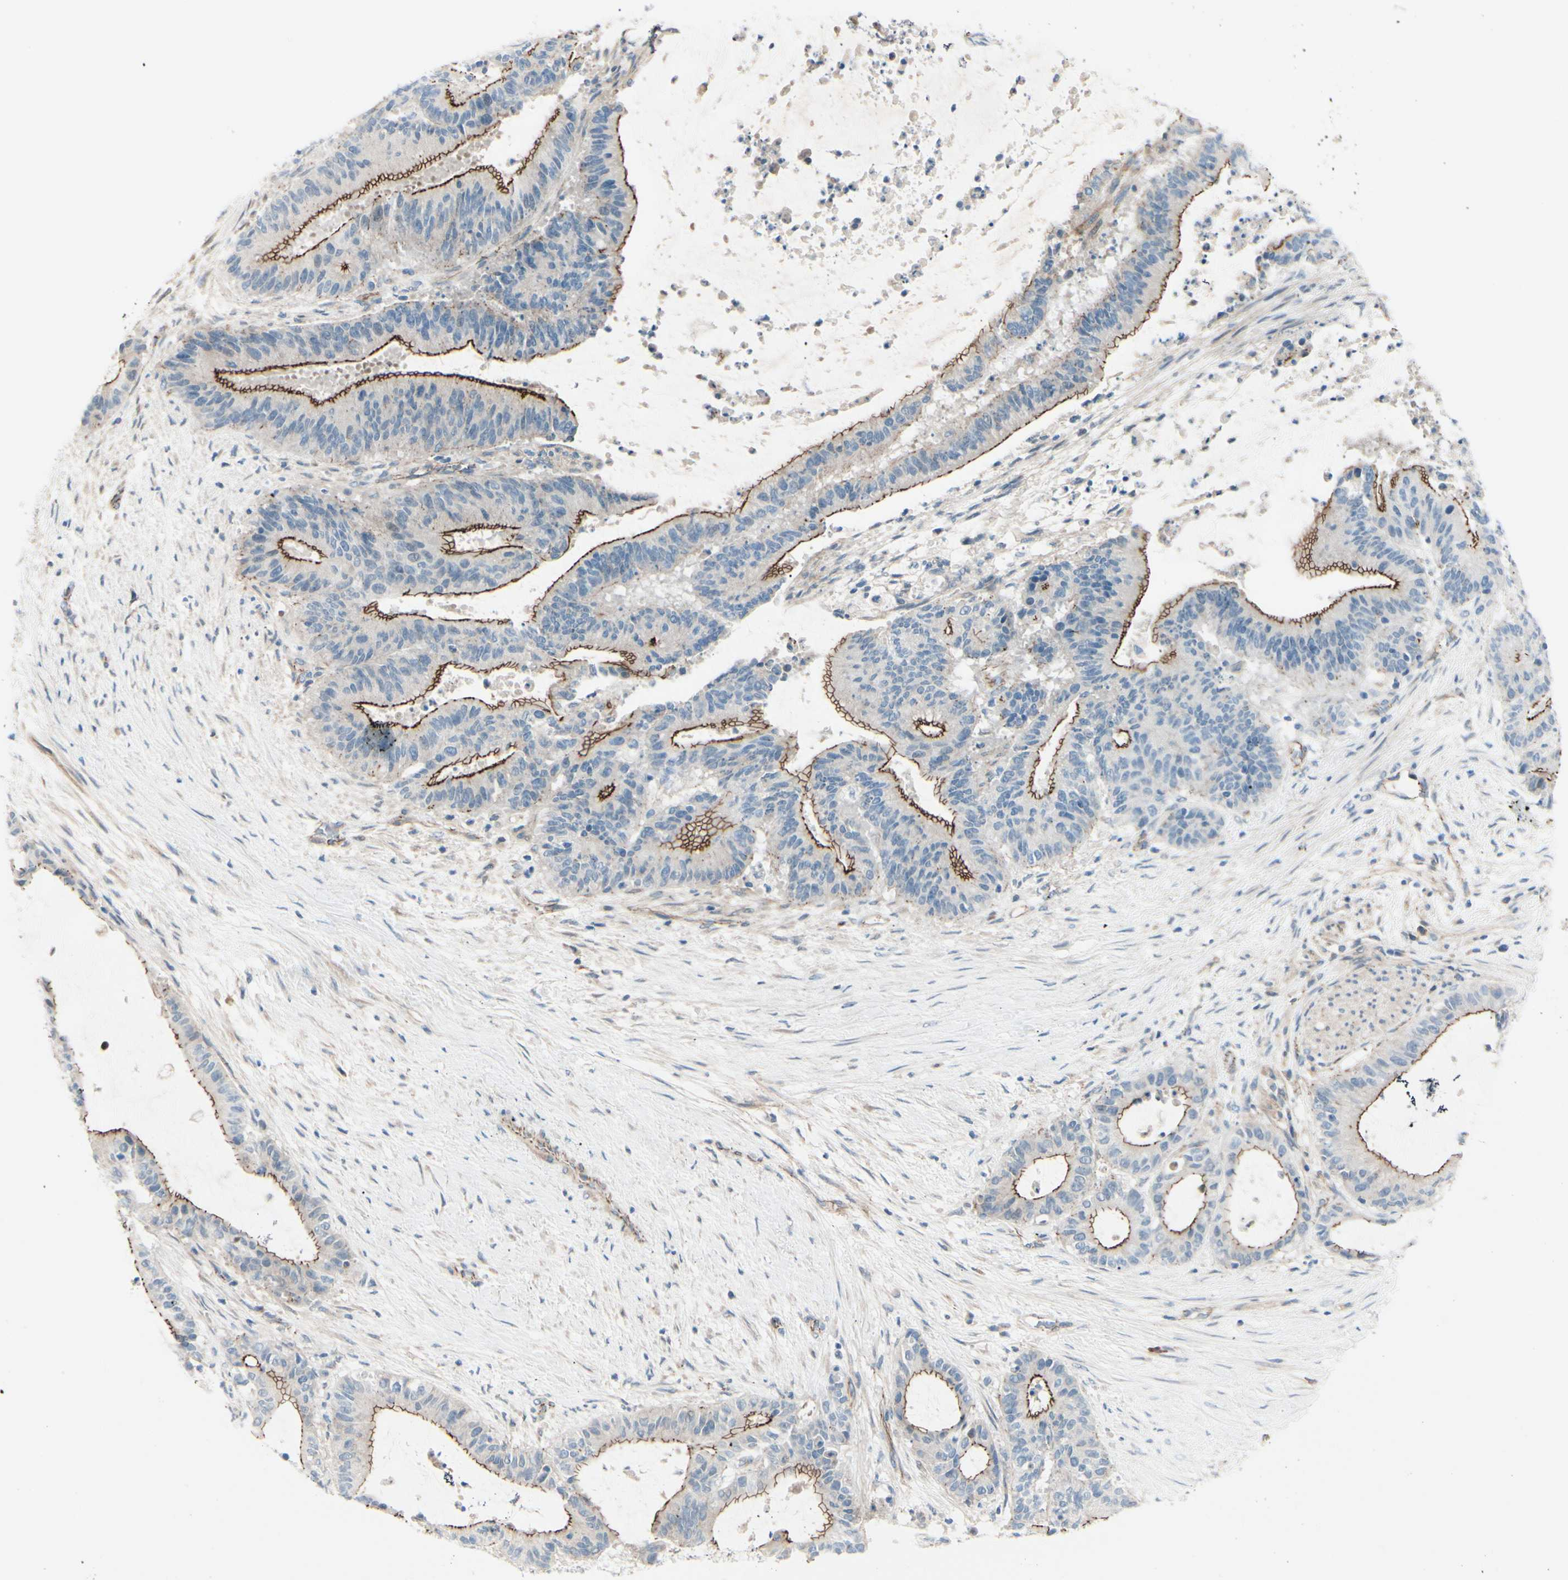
{"staining": {"intensity": "moderate", "quantity": "25%-75%", "location": "cytoplasmic/membranous"}, "tissue": "liver cancer", "cell_type": "Tumor cells", "image_type": "cancer", "snomed": [{"axis": "morphology", "description": "Cholangiocarcinoma"}, {"axis": "topography", "description": "Liver"}], "caption": "IHC image of liver cancer (cholangiocarcinoma) stained for a protein (brown), which demonstrates medium levels of moderate cytoplasmic/membranous expression in approximately 25%-75% of tumor cells.", "gene": "TJP1", "patient": {"sex": "female", "age": 73}}